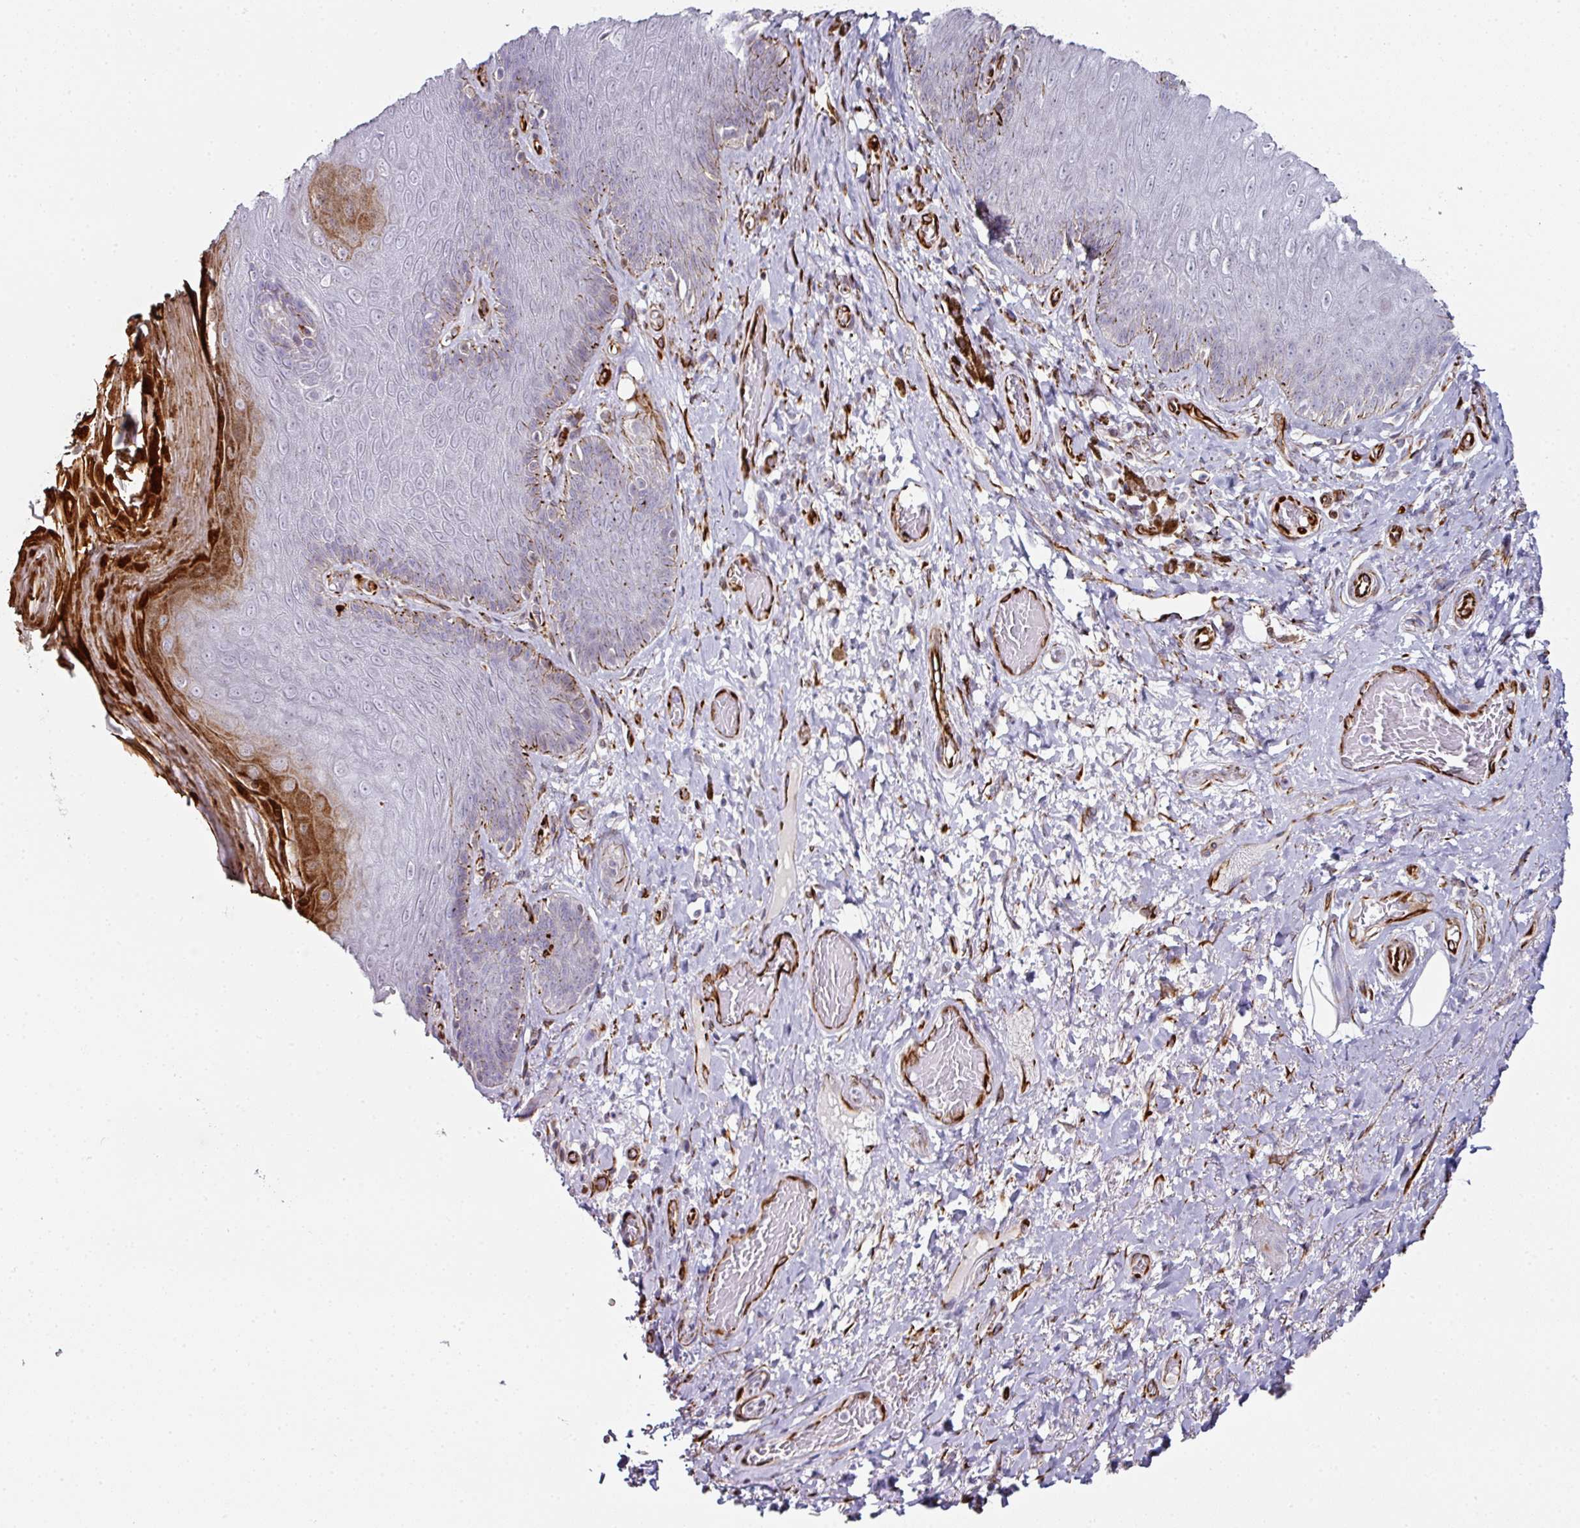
{"staining": {"intensity": "strong", "quantity": "<25%", "location": "cytoplasmic/membranous"}, "tissue": "skin", "cell_type": "Epidermal cells", "image_type": "normal", "snomed": [{"axis": "morphology", "description": "Normal tissue, NOS"}, {"axis": "topography", "description": "Anal"}, {"axis": "topography", "description": "Peripheral nerve tissue"}], "caption": "Skin stained for a protein exhibits strong cytoplasmic/membranous positivity in epidermal cells.", "gene": "TMPRSS9", "patient": {"sex": "male", "age": 53}}